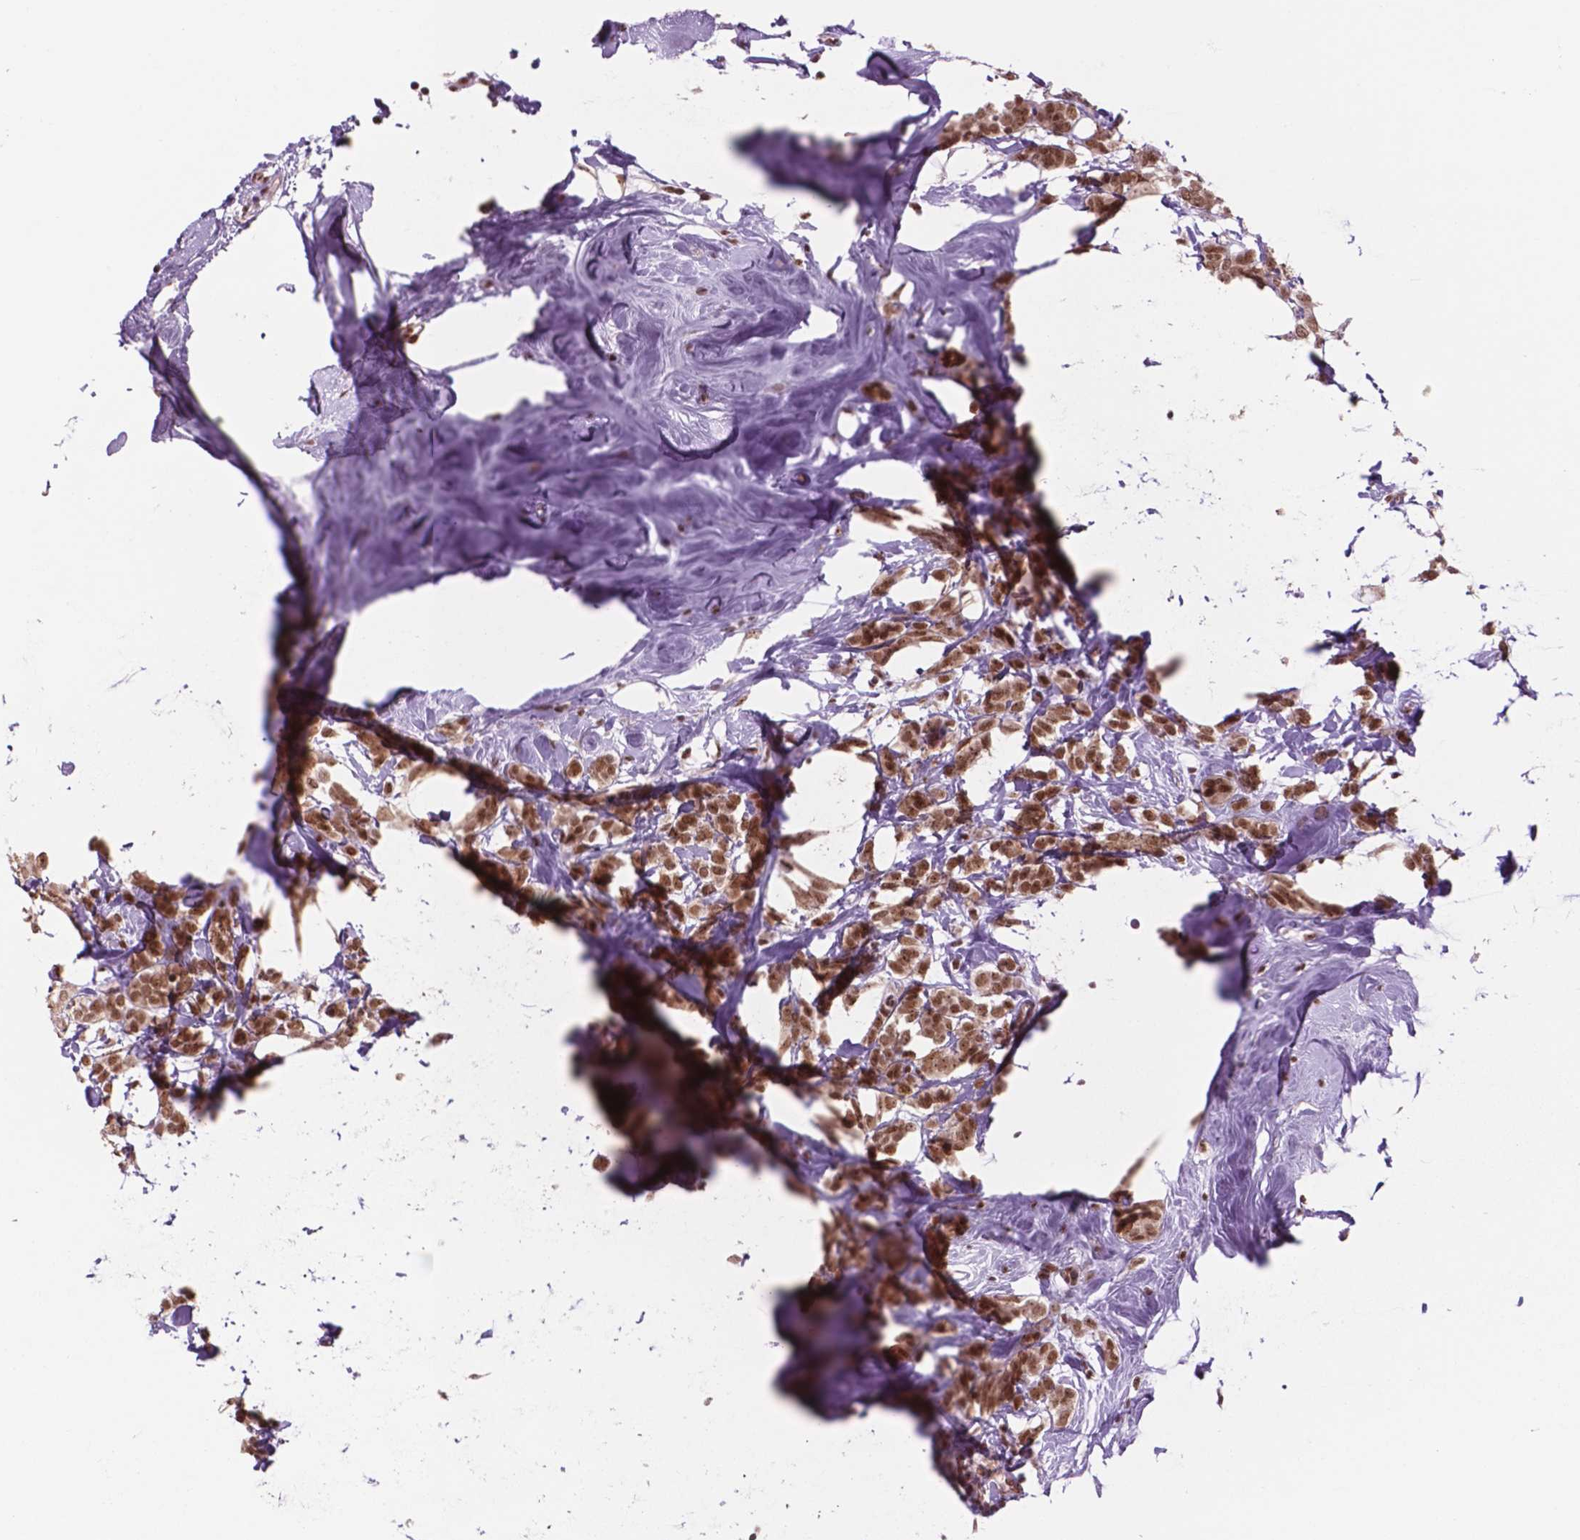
{"staining": {"intensity": "moderate", "quantity": ">75%", "location": "nuclear"}, "tissue": "breast cancer", "cell_type": "Tumor cells", "image_type": "cancer", "snomed": [{"axis": "morphology", "description": "Lobular carcinoma"}, {"axis": "topography", "description": "Breast"}], "caption": "Brown immunohistochemical staining in human breast lobular carcinoma exhibits moderate nuclear staining in approximately >75% of tumor cells. The staining was performed using DAB (3,3'-diaminobenzidine), with brown indicating positive protein expression. Nuclei are stained blue with hematoxylin.", "gene": "POLR2E", "patient": {"sex": "female", "age": 49}}